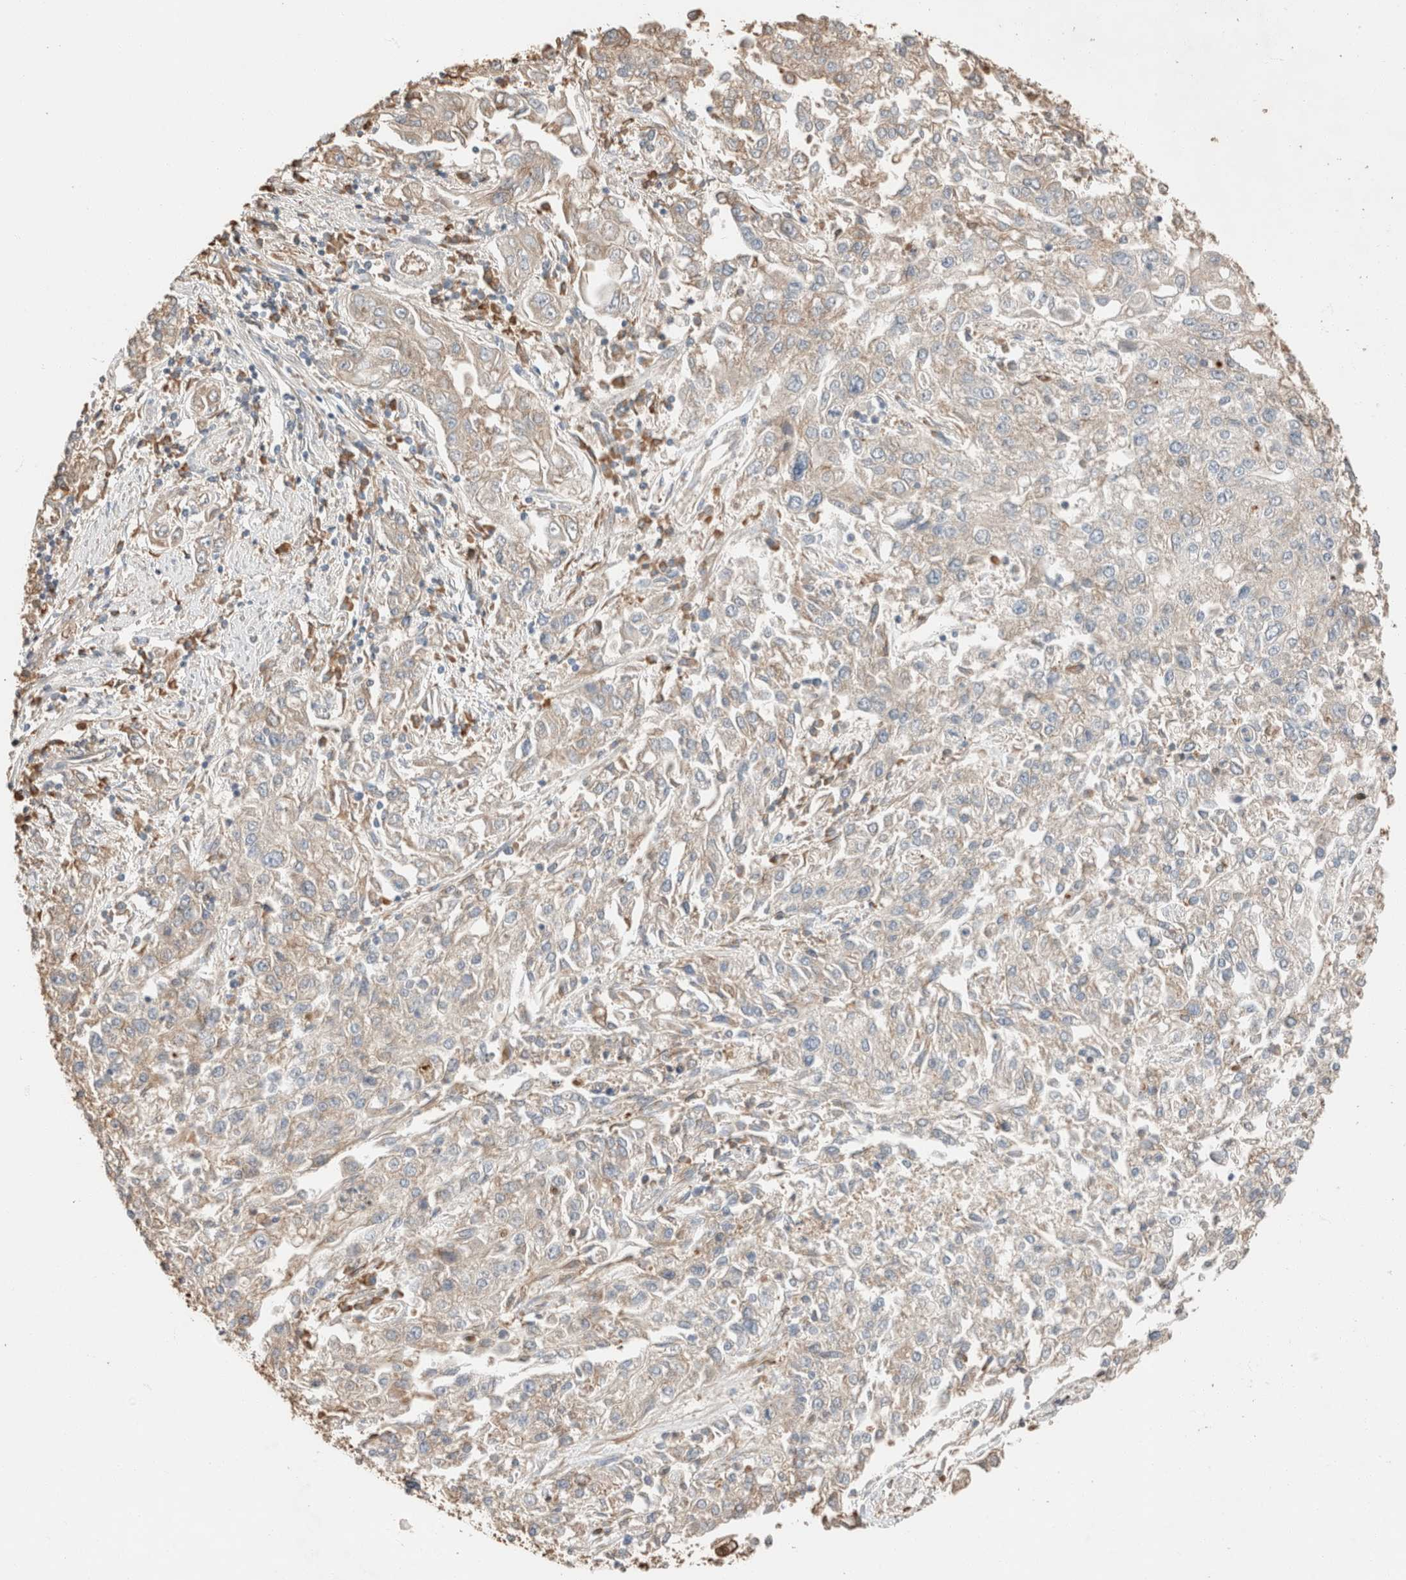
{"staining": {"intensity": "weak", "quantity": "25%-75%", "location": "cytoplasmic/membranous"}, "tissue": "endometrial cancer", "cell_type": "Tumor cells", "image_type": "cancer", "snomed": [{"axis": "morphology", "description": "Adenocarcinoma, NOS"}, {"axis": "topography", "description": "Endometrium"}], "caption": "Immunohistochemical staining of human endometrial adenocarcinoma demonstrates low levels of weak cytoplasmic/membranous protein staining in about 25%-75% of tumor cells.", "gene": "TUBD1", "patient": {"sex": "female", "age": 49}}